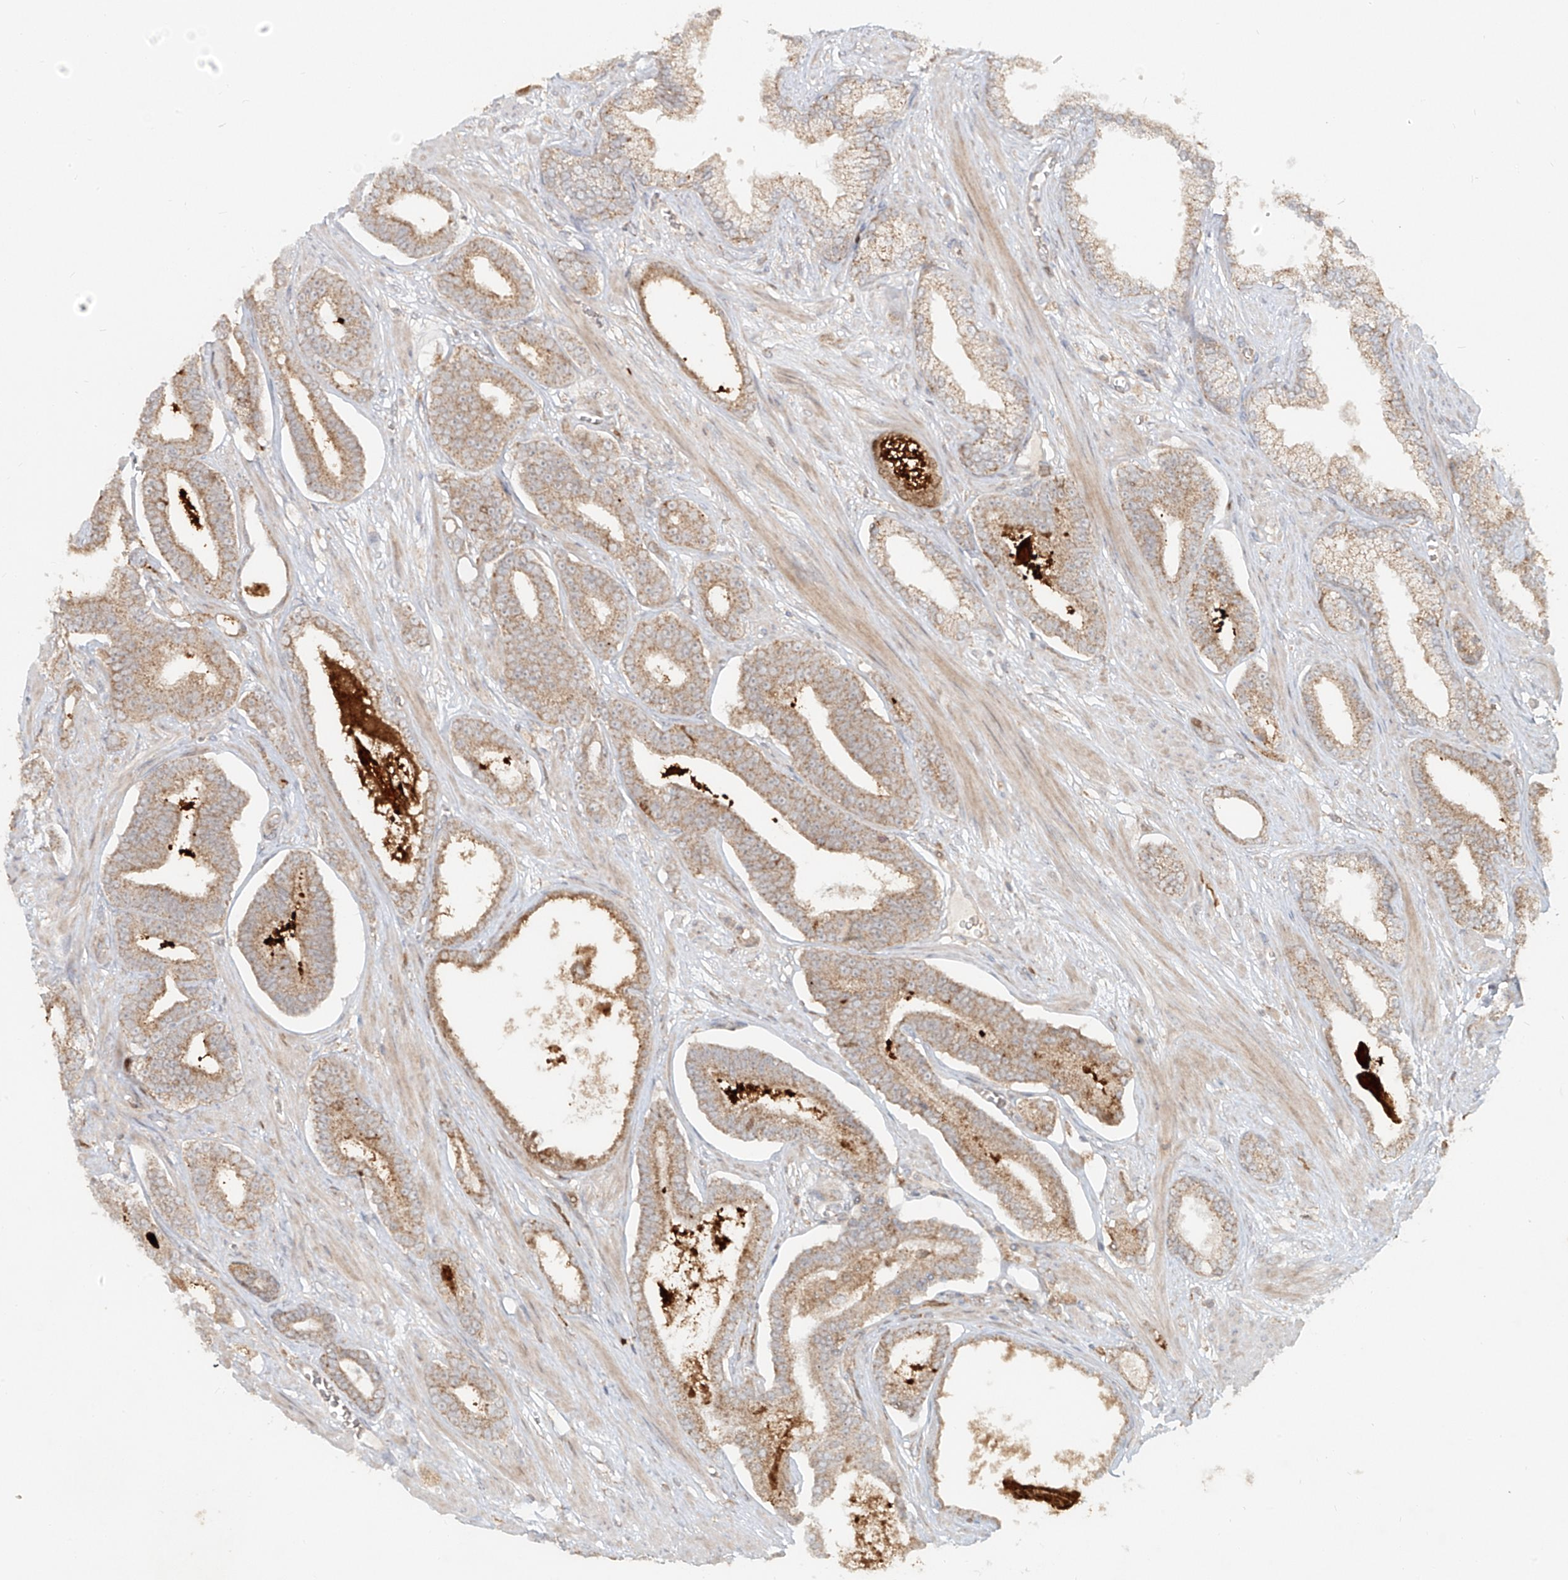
{"staining": {"intensity": "weak", "quantity": ">75%", "location": "cytoplasmic/membranous"}, "tissue": "prostate cancer", "cell_type": "Tumor cells", "image_type": "cancer", "snomed": [{"axis": "morphology", "description": "Adenocarcinoma, Low grade"}, {"axis": "topography", "description": "Prostate"}], "caption": "Human adenocarcinoma (low-grade) (prostate) stained for a protein (brown) displays weak cytoplasmic/membranous positive staining in about >75% of tumor cells.", "gene": "FGD2", "patient": {"sex": "male", "age": 70}}